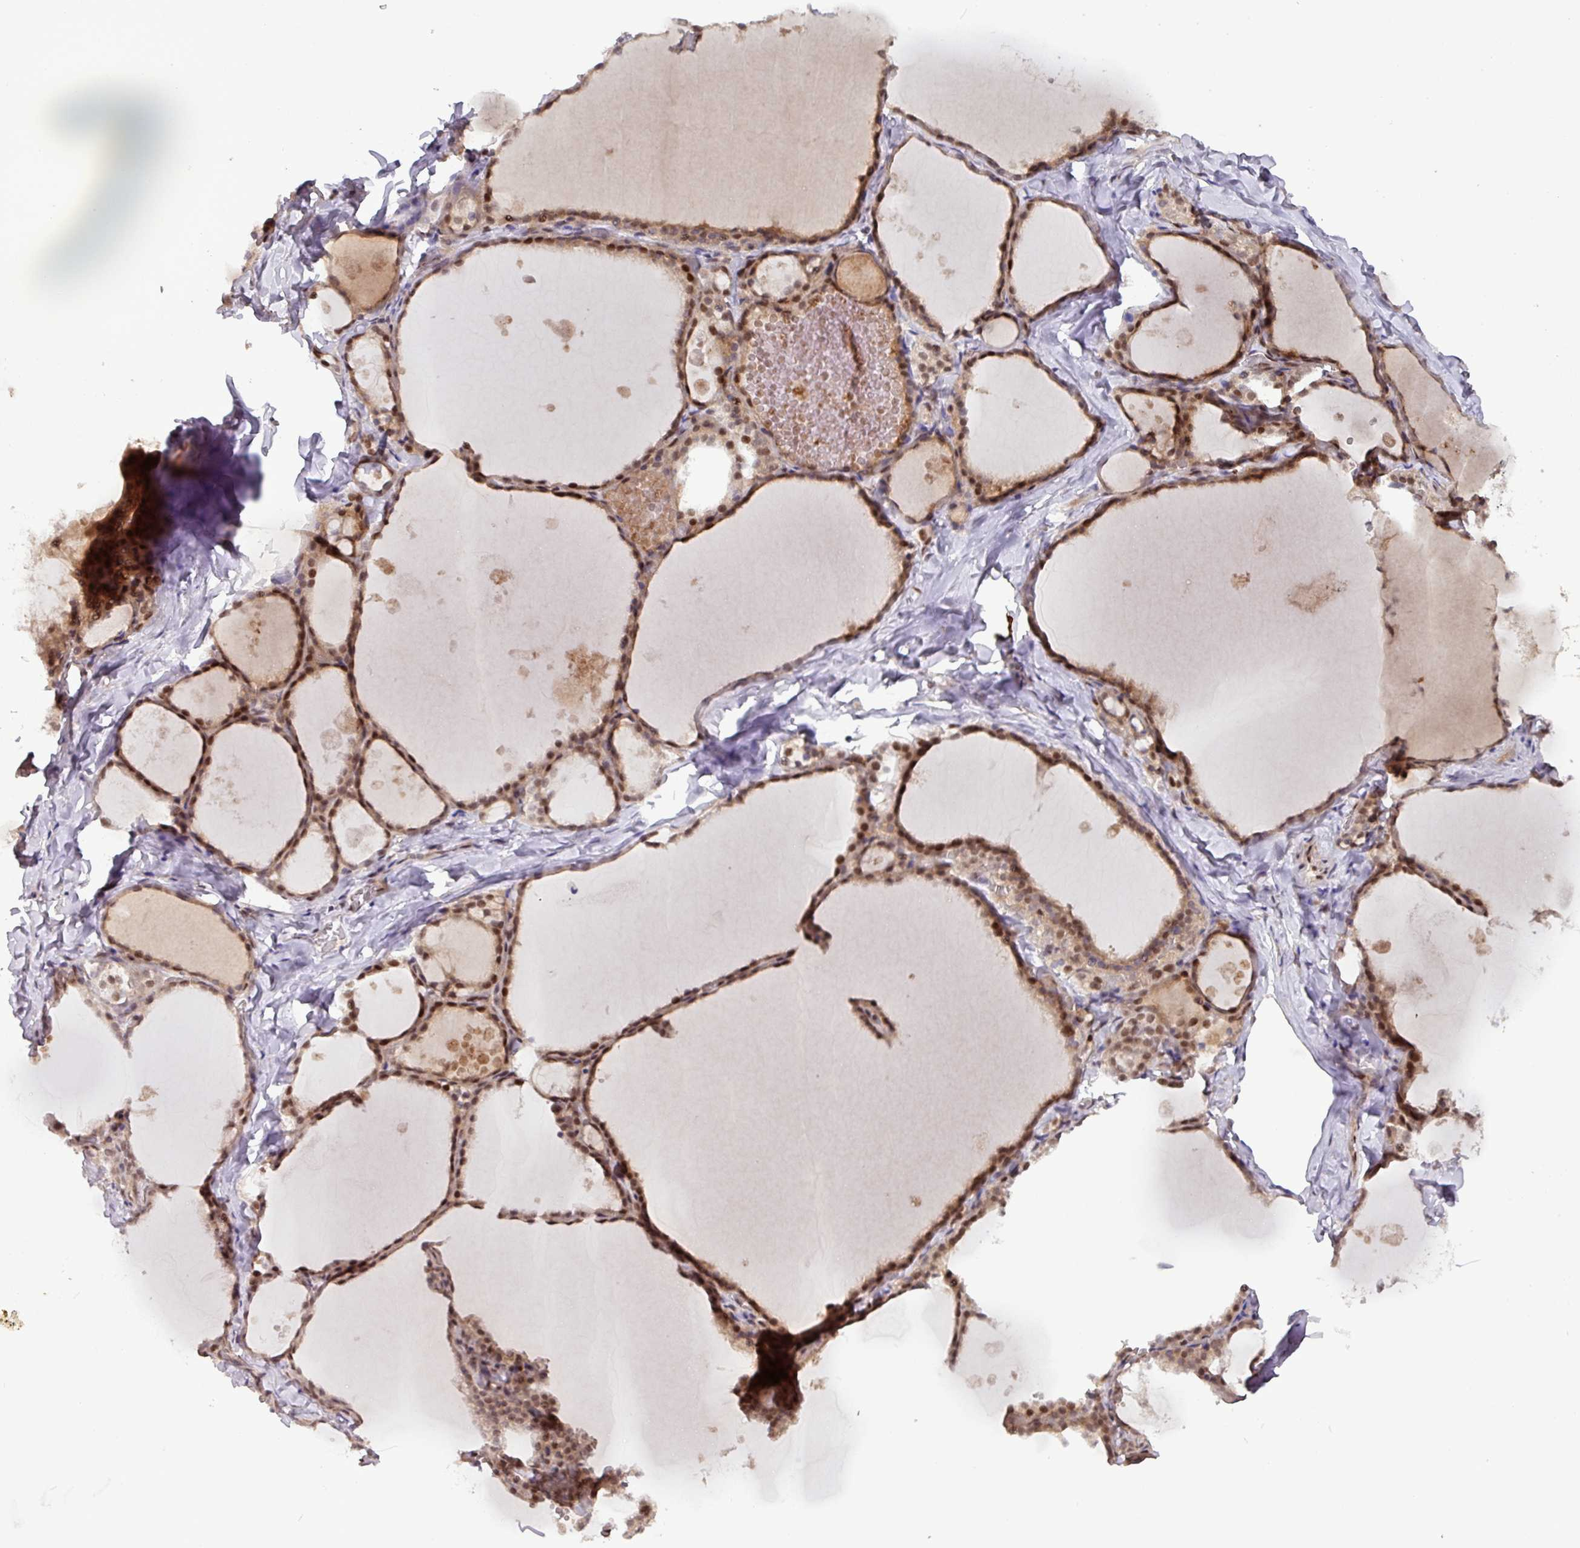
{"staining": {"intensity": "strong", "quantity": ">75%", "location": "nuclear"}, "tissue": "thyroid gland", "cell_type": "Glandular cells", "image_type": "normal", "snomed": [{"axis": "morphology", "description": "Normal tissue, NOS"}, {"axis": "topography", "description": "Thyroid gland"}], "caption": "Immunohistochemistry (IHC) of benign human thyroid gland shows high levels of strong nuclear staining in approximately >75% of glandular cells.", "gene": "CIC", "patient": {"sex": "male", "age": 56}}